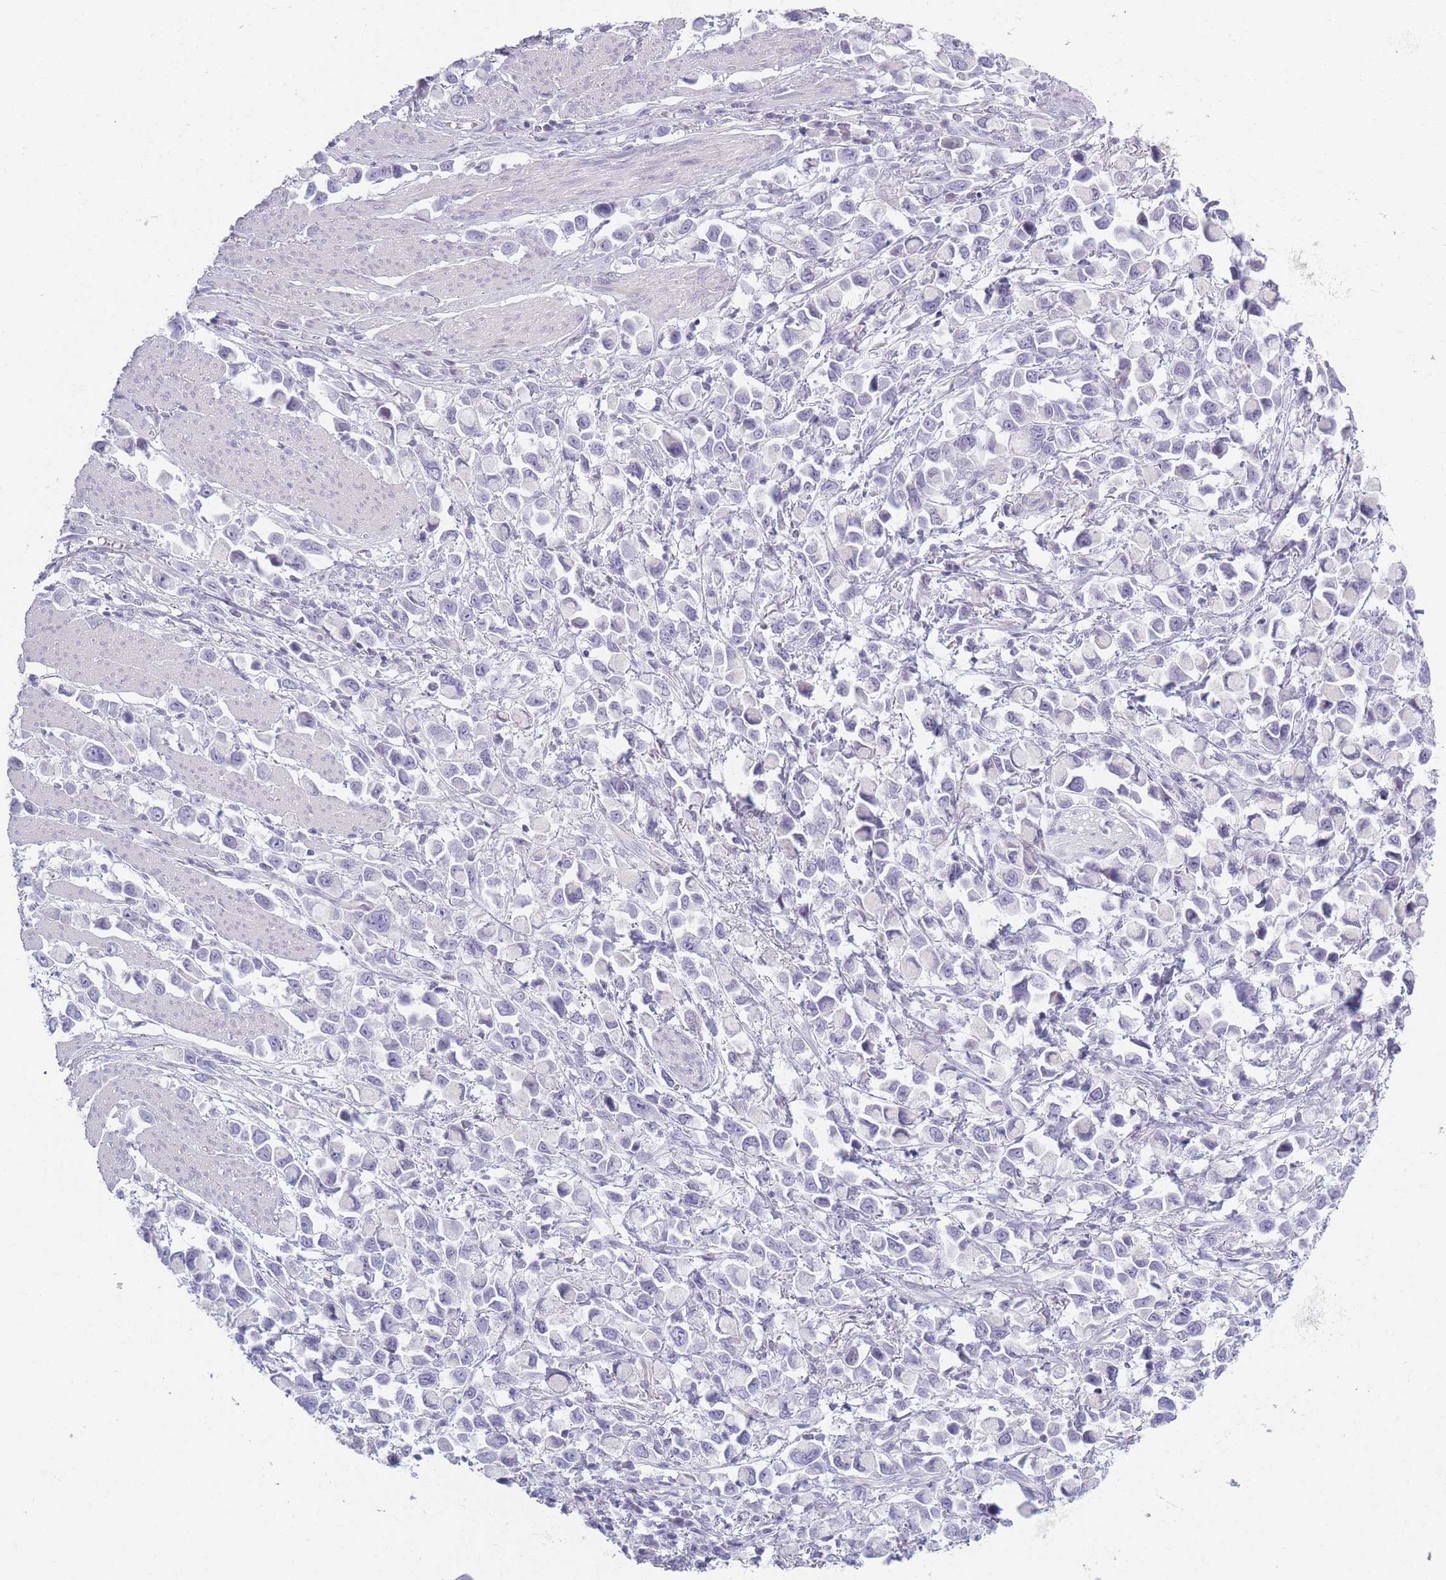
{"staining": {"intensity": "negative", "quantity": "none", "location": "none"}, "tissue": "stomach cancer", "cell_type": "Tumor cells", "image_type": "cancer", "snomed": [{"axis": "morphology", "description": "Adenocarcinoma, NOS"}, {"axis": "topography", "description": "Stomach"}], "caption": "Stomach cancer (adenocarcinoma) was stained to show a protein in brown. There is no significant expression in tumor cells.", "gene": "PLEKHG2", "patient": {"sex": "female", "age": 81}}